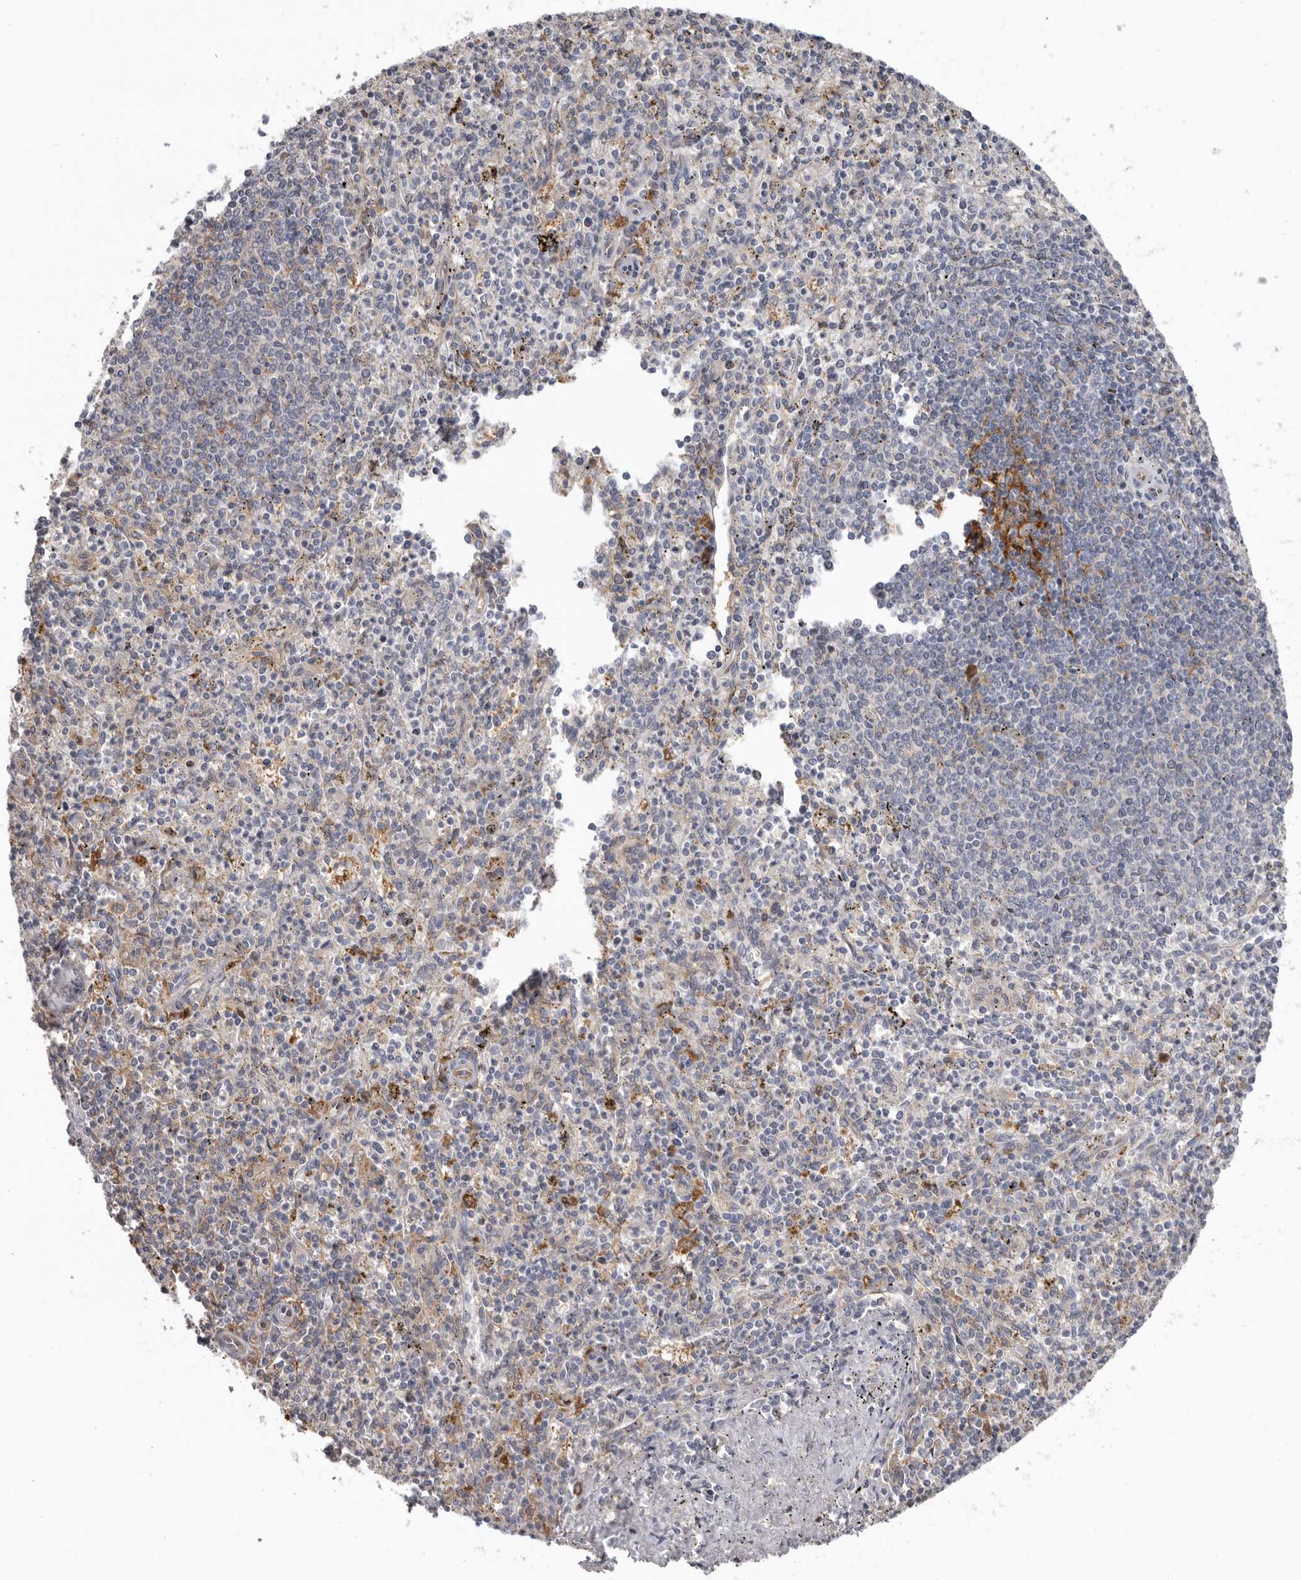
{"staining": {"intensity": "moderate", "quantity": "<25%", "location": "cytoplasmic/membranous"}, "tissue": "spleen", "cell_type": "Cells in red pulp", "image_type": "normal", "snomed": [{"axis": "morphology", "description": "Normal tissue, NOS"}, {"axis": "topography", "description": "Spleen"}], "caption": "High-magnification brightfield microscopy of benign spleen stained with DAB (3,3'-diaminobenzidine) (brown) and counterstained with hematoxylin (blue). cells in red pulp exhibit moderate cytoplasmic/membranous positivity is appreciated in approximately<25% of cells.", "gene": "CDCA8", "patient": {"sex": "male", "age": 72}}